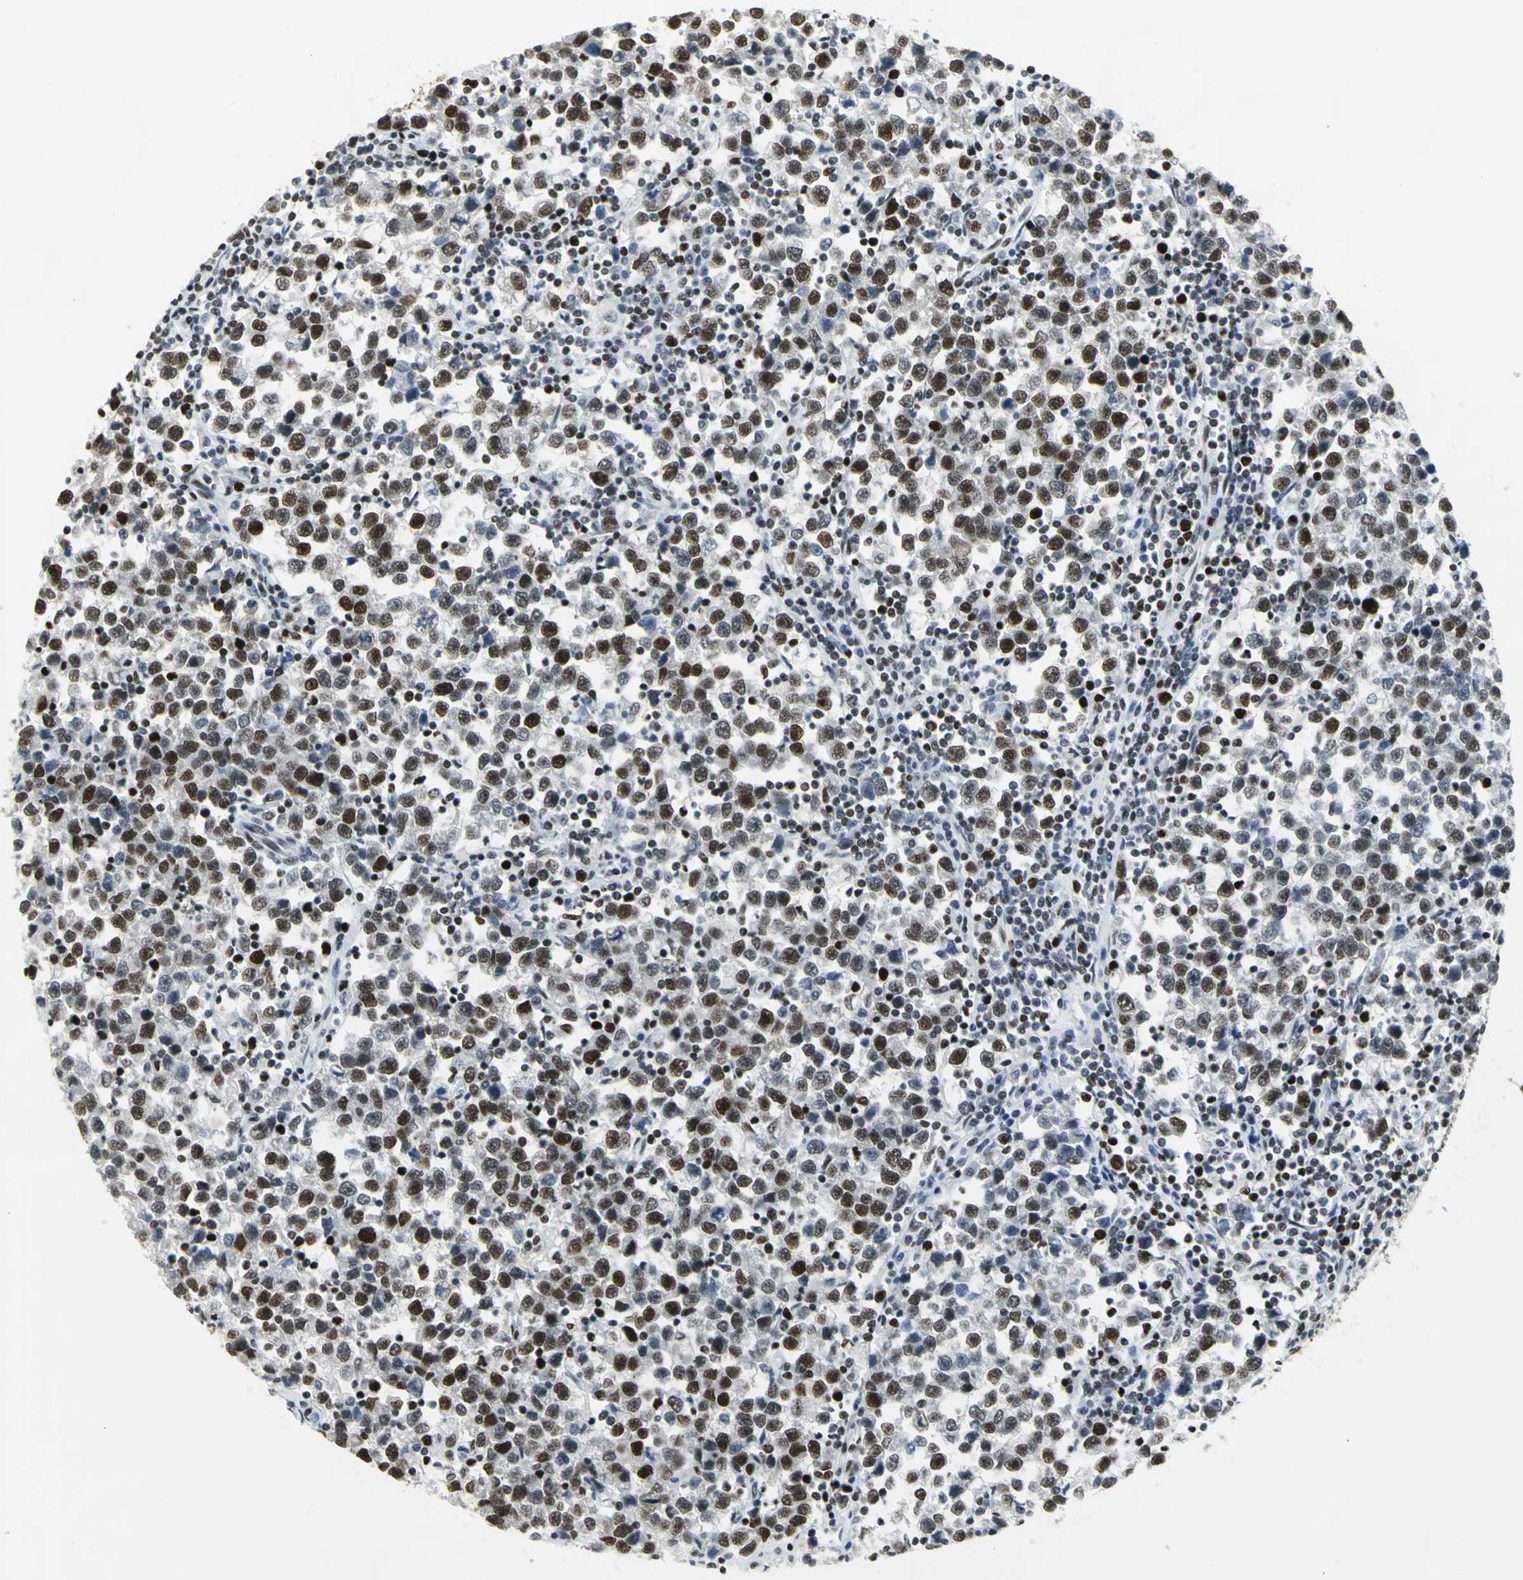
{"staining": {"intensity": "strong", "quantity": ">75%", "location": "nuclear"}, "tissue": "testis cancer", "cell_type": "Tumor cells", "image_type": "cancer", "snomed": [{"axis": "morphology", "description": "Seminoma, NOS"}, {"axis": "topography", "description": "Testis"}], "caption": "Strong nuclear staining for a protein is seen in approximately >75% of tumor cells of seminoma (testis) using IHC.", "gene": "HNRNPD", "patient": {"sex": "male", "age": 43}}